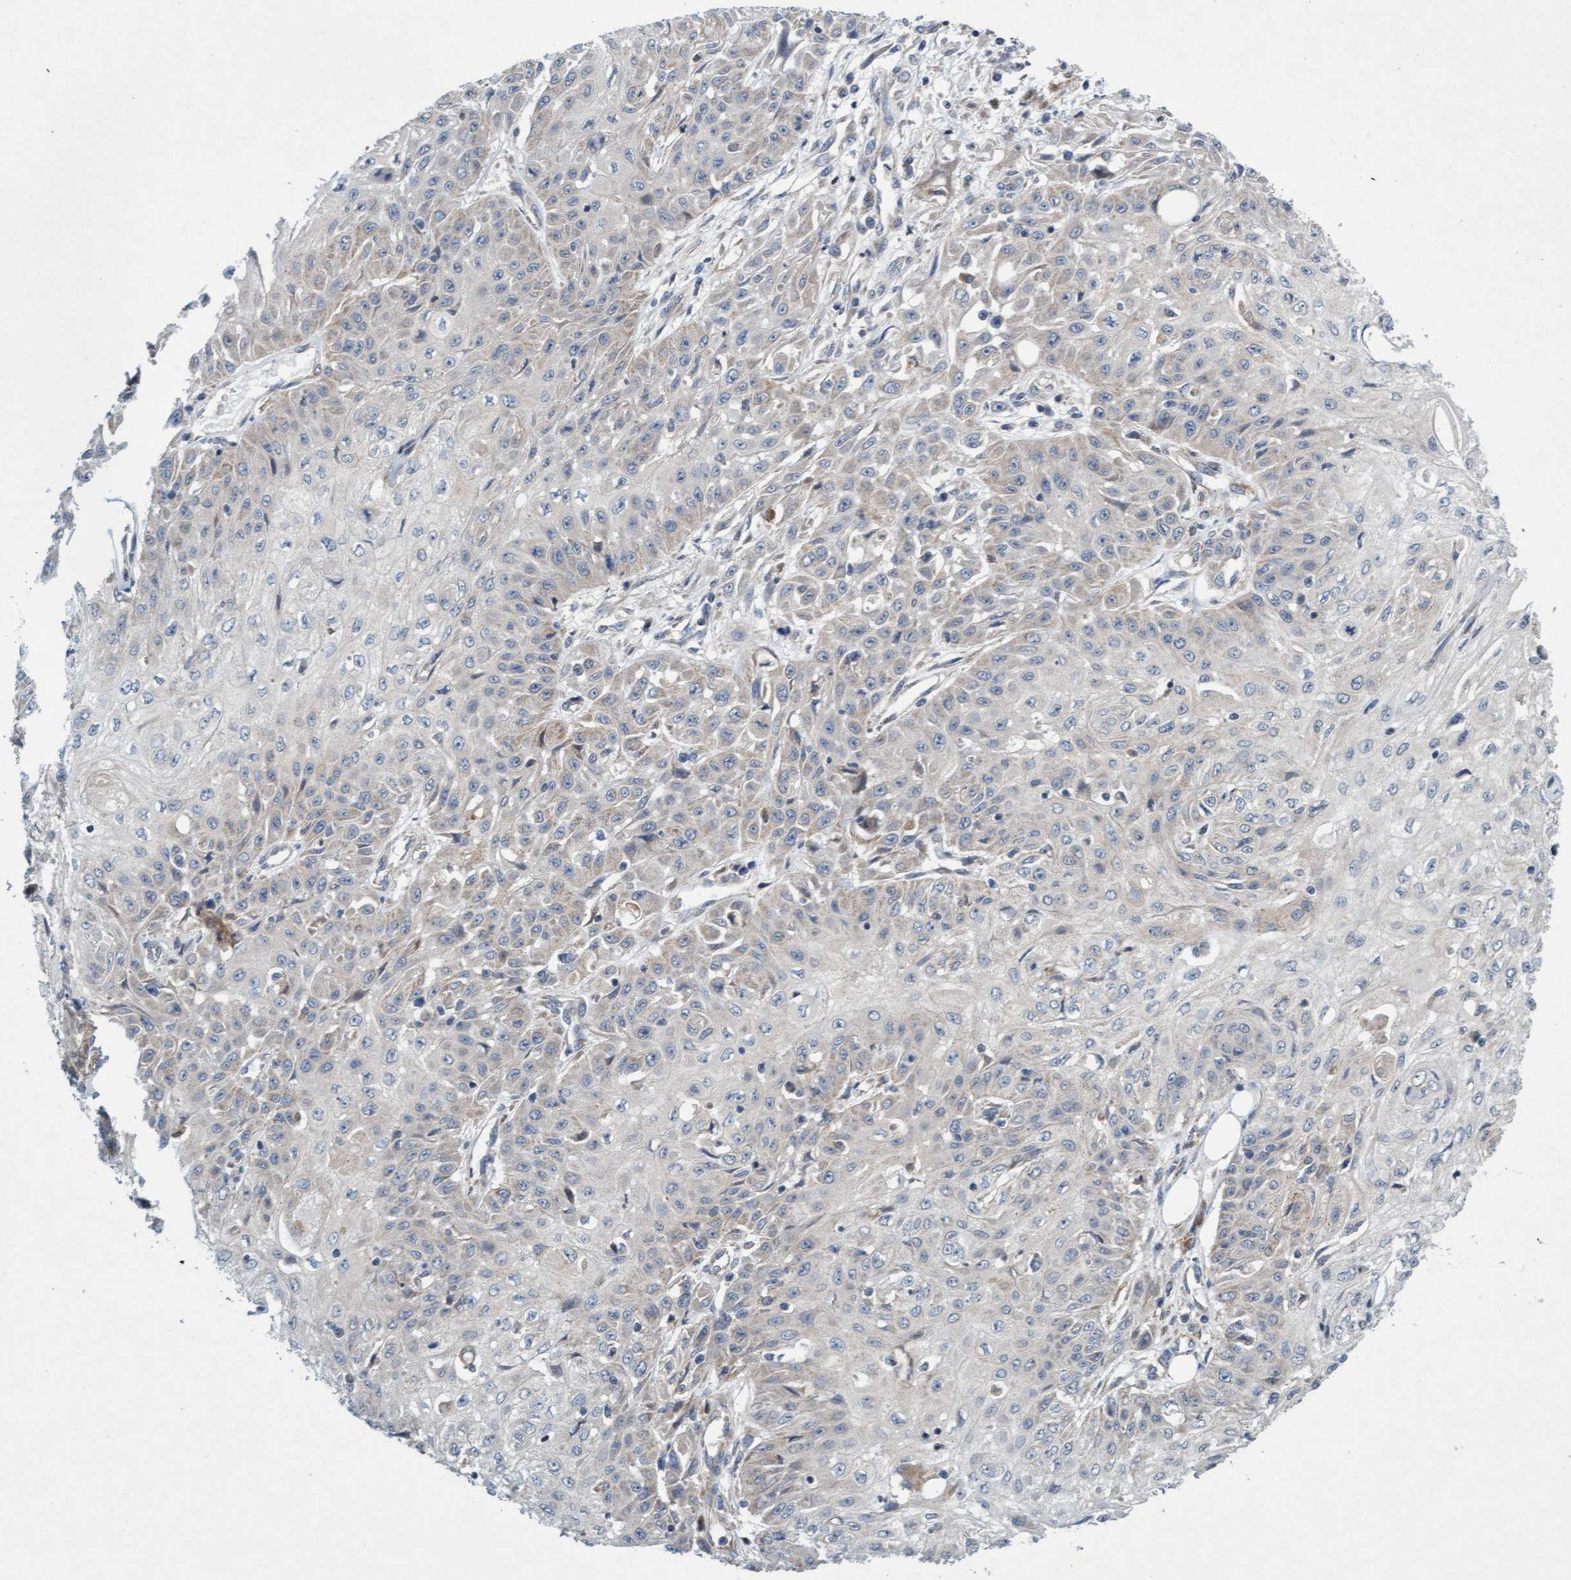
{"staining": {"intensity": "negative", "quantity": "none", "location": "none"}, "tissue": "skin cancer", "cell_type": "Tumor cells", "image_type": "cancer", "snomed": [{"axis": "morphology", "description": "Squamous cell carcinoma, NOS"}, {"axis": "morphology", "description": "Squamous cell carcinoma, metastatic, NOS"}, {"axis": "topography", "description": "Skin"}, {"axis": "topography", "description": "Lymph node"}], "caption": "A high-resolution photomicrograph shows IHC staining of skin cancer (metastatic squamous cell carcinoma), which shows no significant staining in tumor cells. Nuclei are stained in blue.", "gene": "DDHD2", "patient": {"sex": "male", "age": 75}}